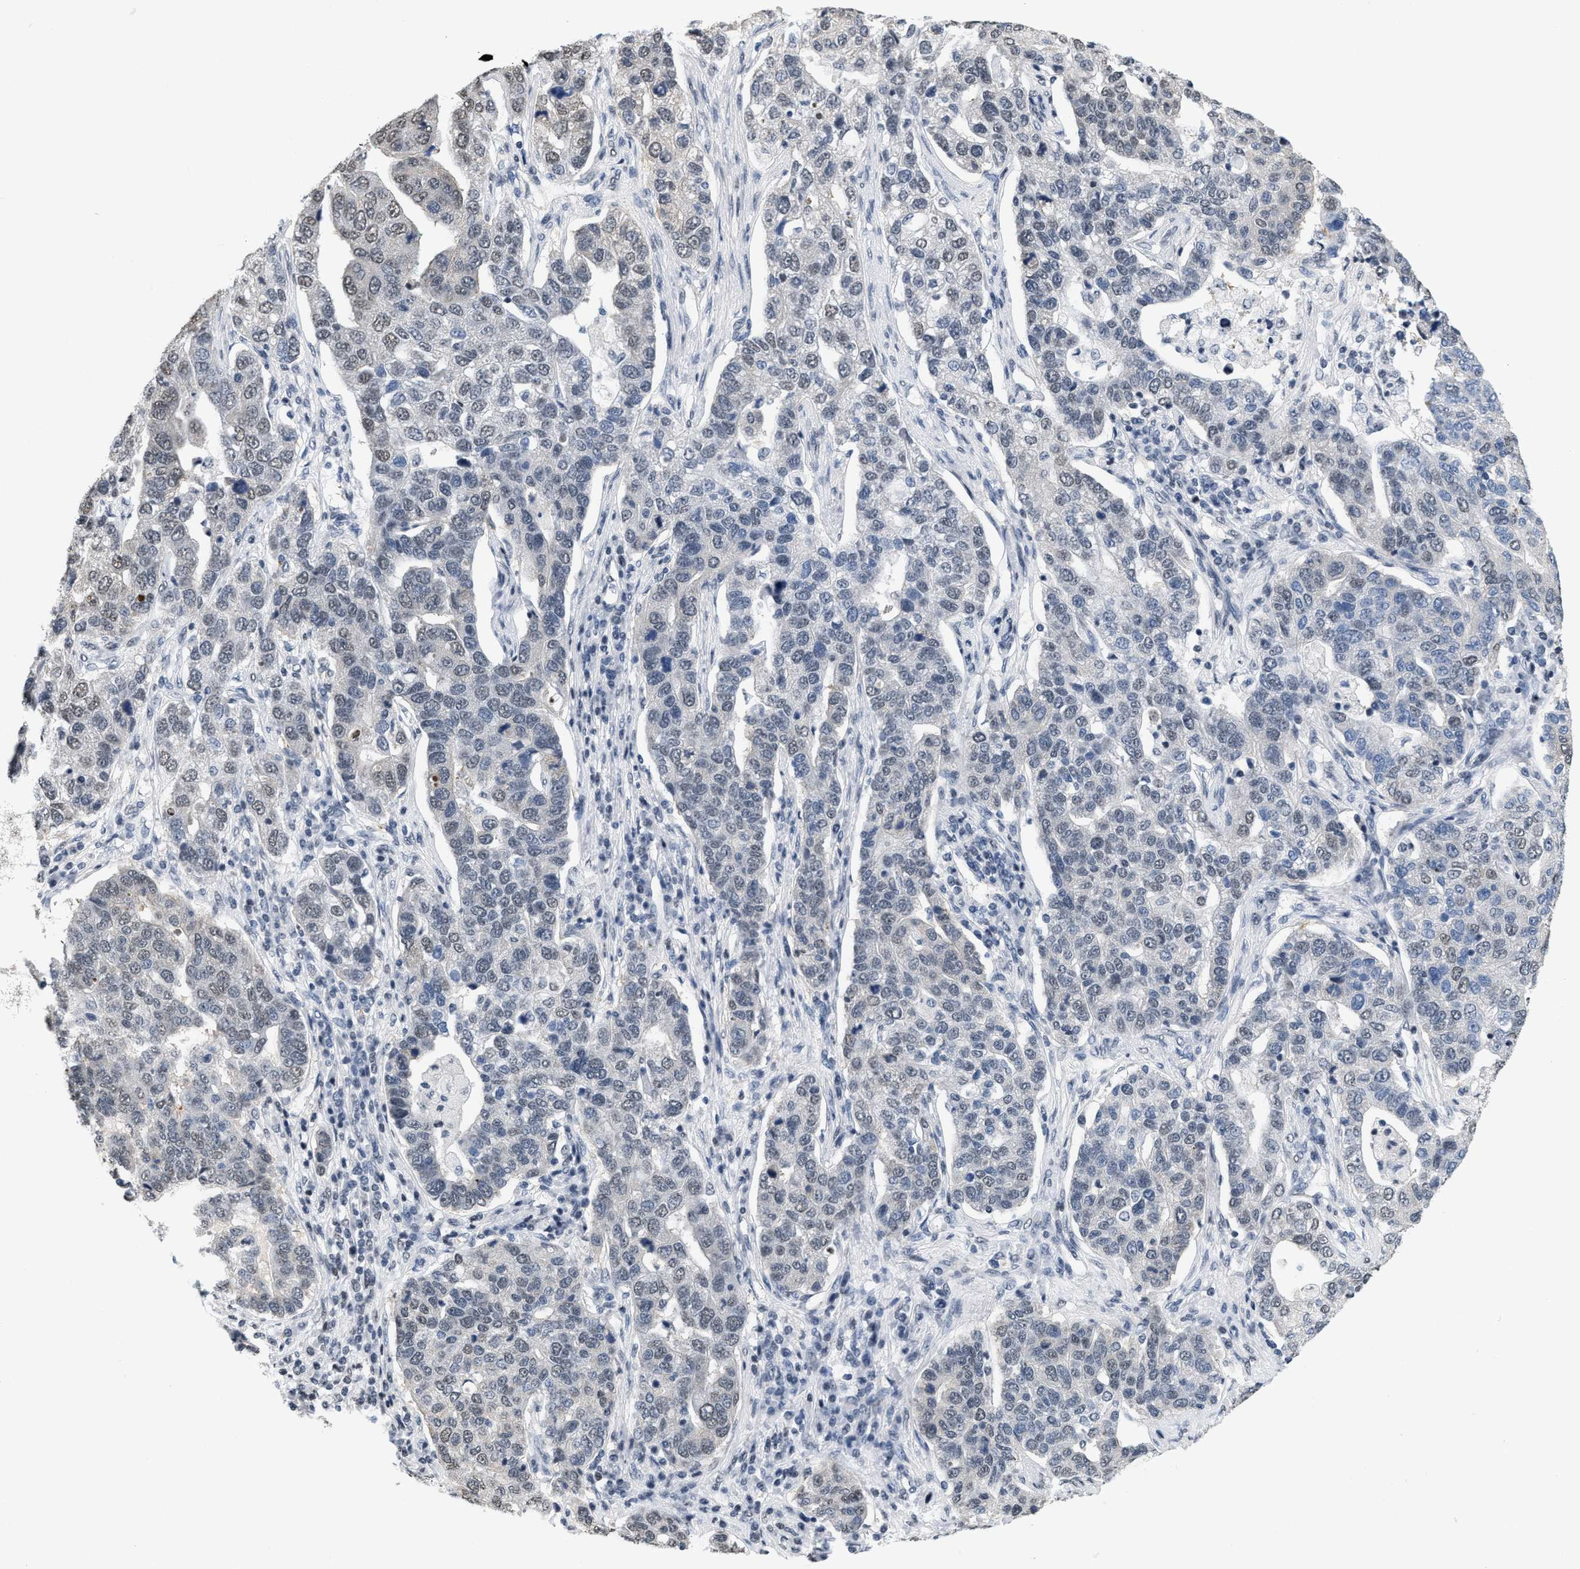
{"staining": {"intensity": "negative", "quantity": "none", "location": "none"}, "tissue": "pancreatic cancer", "cell_type": "Tumor cells", "image_type": "cancer", "snomed": [{"axis": "morphology", "description": "Adenocarcinoma, NOS"}, {"axis": "topography", "description": "Pancreas"}], "caption": "Human pancreatic adenocarcinoma stained for a protein using IHC shows no positivity in tumor cells.", "gene": "RAF1", "patient": {"sex": "female", "age": 61}}